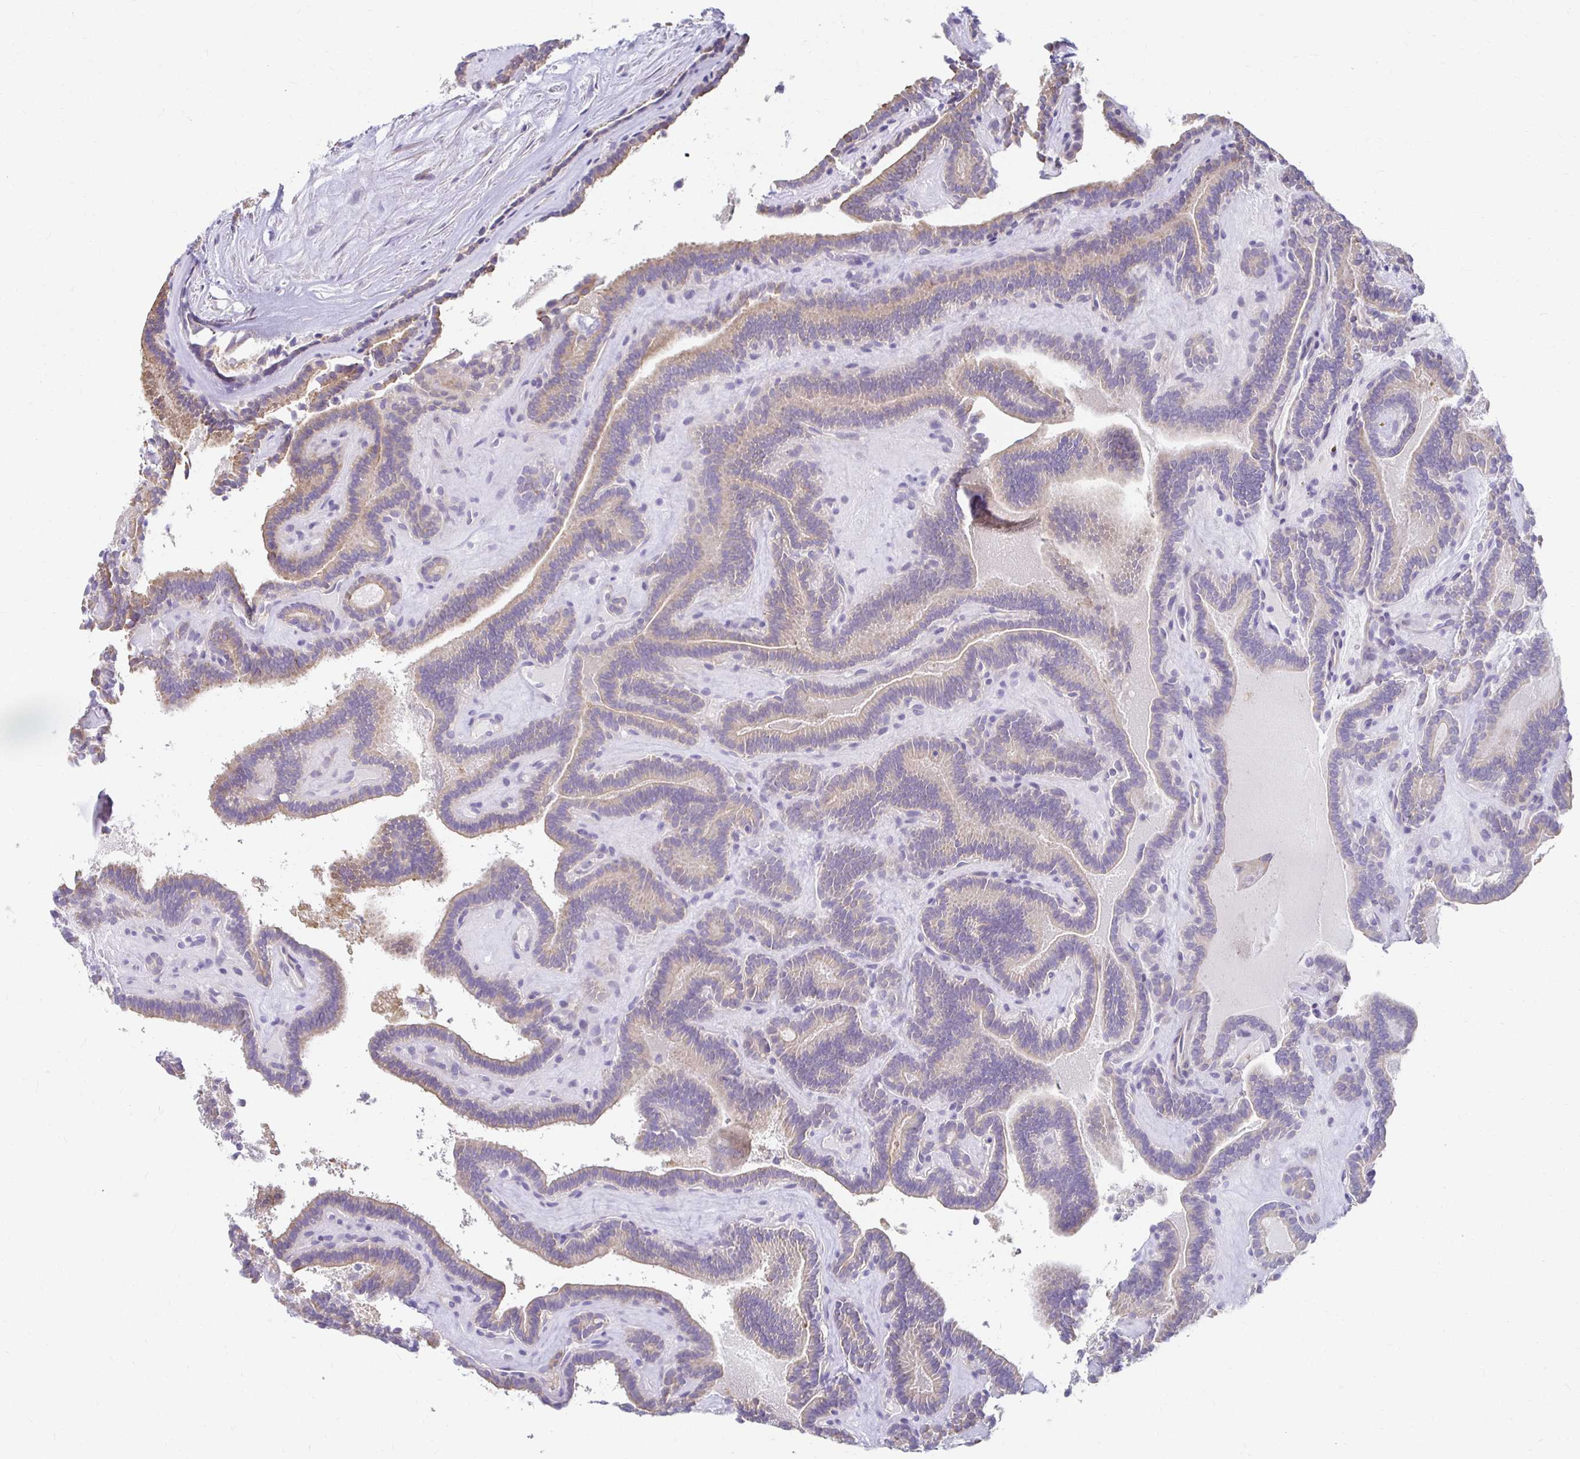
{"staining": {"intensity": "weak", "quantity": "25%-75%", "location": "cytoplasmic/membranous"}, "tissue": "thyroid cancer", "cell_type": "Tumor cells", "image_type": "cancer", "snomed": [{"axis": "morphology", "description": "Papillary adenocarcinoma, NOS"}, {"axis": "topography", "description": "Thyroid gland"}], "caption": "Thyroid papillary adenocarcinoma stained with a protein marker shows weak staining in tumor cells.", "gene": "AKAP6", "patient": {"sex": "female", "age": 21}}